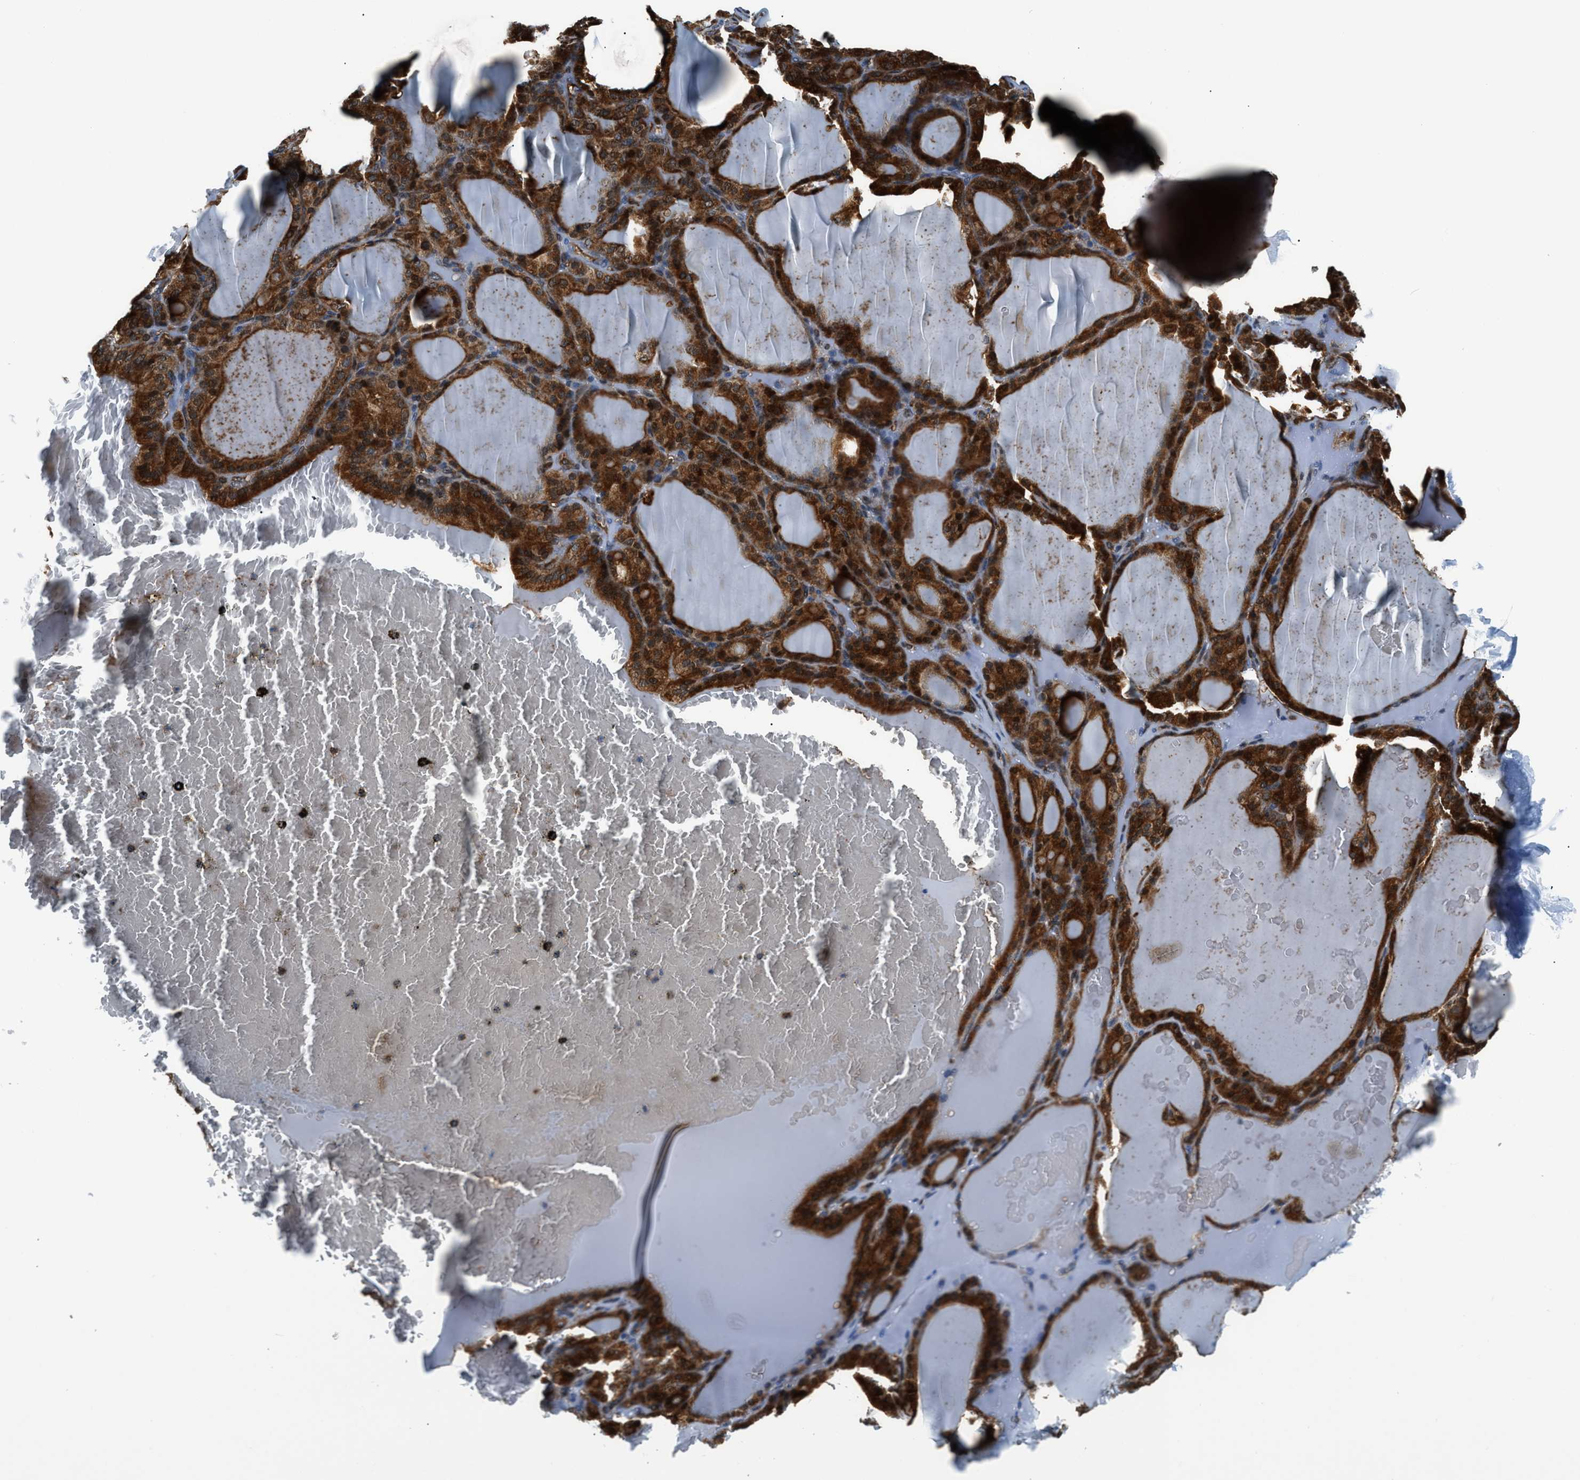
{"staining": {"intensity": "strong", "quantity": ">75%", "location": "cytoplasmic/membranous,nuclear"}, "tissue": "thyroid gland", "cell_type": "Glandular cells", "image_type": "normal", "snomed": [{"axis": "morphology", "description": "Normal tissue, NOS"}, {"axis": "topography", "description": "Thyroid gland"}], "caption": "A high-resolution histopathology image shows immunohistochemistry (IHC) staining of unremarkable thyroid gland, which exhibits strong cytoplasmic/membranous,nuclear expression in approximately >75% of glandular cells.", "gene": "YWHAE", "patient": {"sex": "female", "age": 28}}